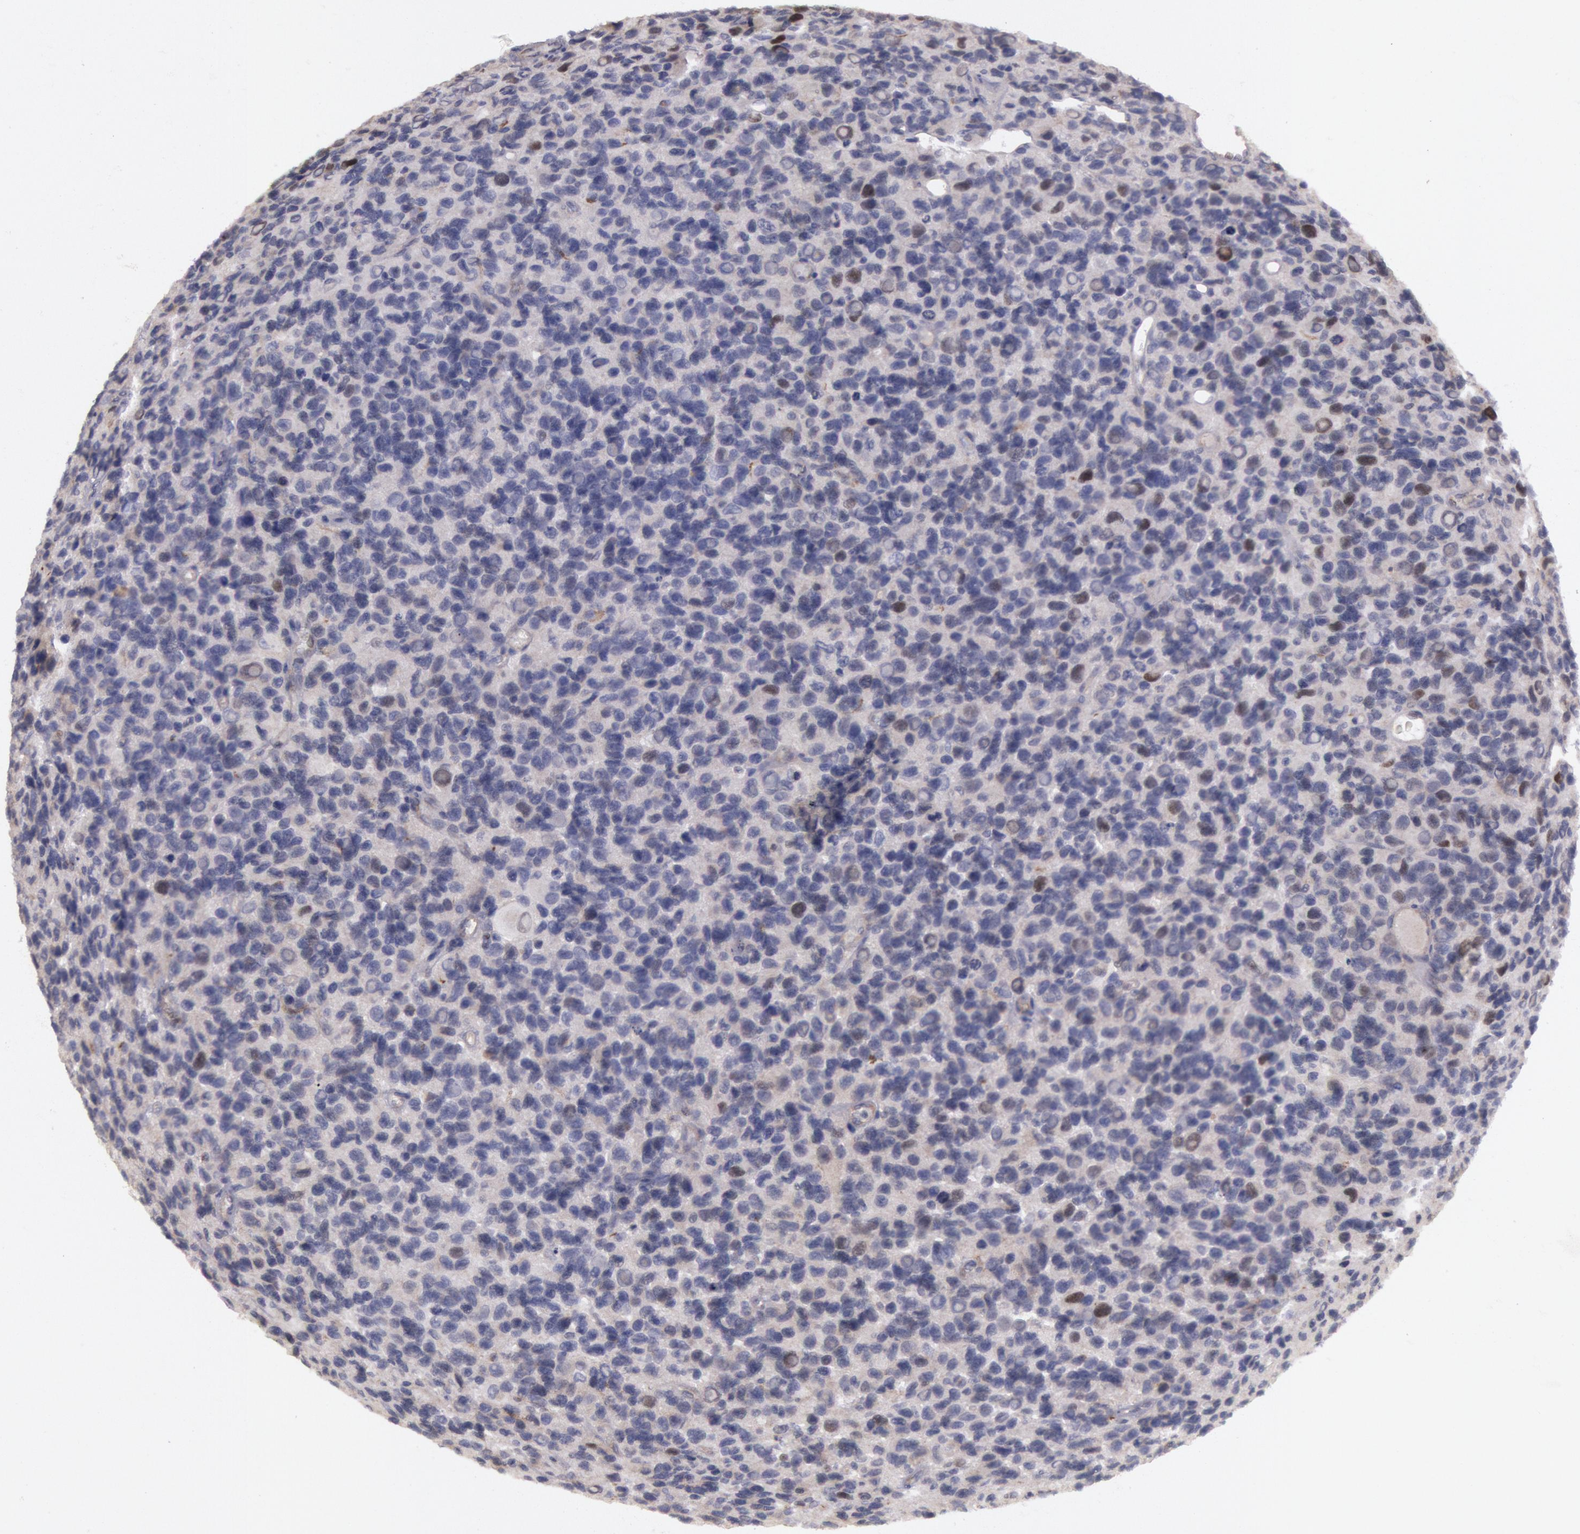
{"staining": {"intensity": "negative", "quantity": "none", "location": "none"}, "tissue": "glioma", "cell_type": "Tumor cells", "image_type": "cancer", "snomed": [{"axis": "morphology", "description": "Glioma, malignant, High grade"}, {"axis": "topography", "description": "Brain"}], "caption": "Tumor cells are negative for brown protein staining in glioma.", "gene": "AMOTL1", "patient": {"sex": "male", "age": 77}}